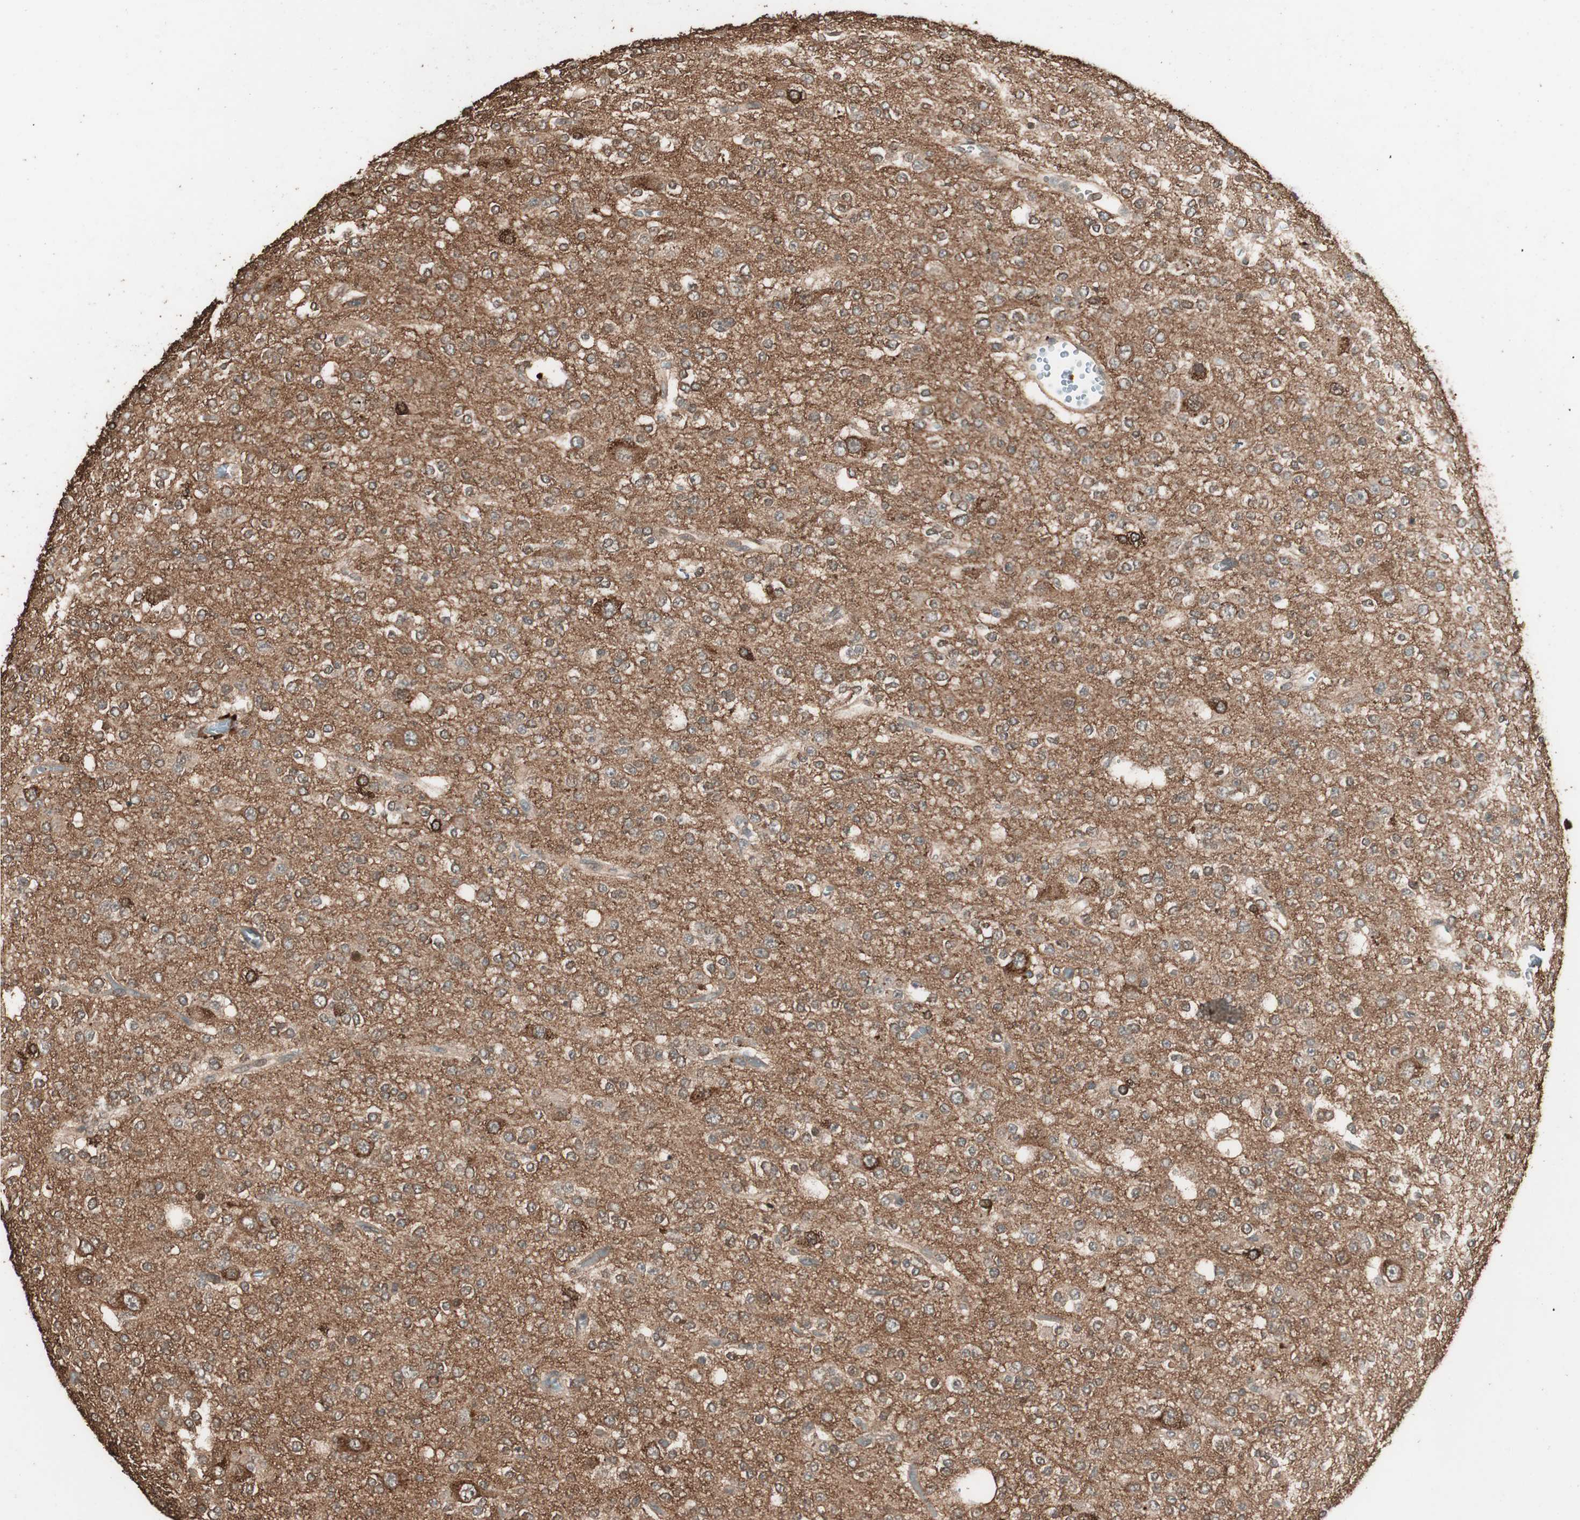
{"staining": {"intensity": "moderate", "quantity": ">75%", "location": "cytoplasmic/membranous"}, "tissue": "glioma", "cell_type": "Tumor cells", "image_type": "cancer", "snomed": [{"axis": "morphology", "description": "Glioma, malignant, Low grade"}, {"axis": "topography", "description": "Brain"}], "caption": "Human malignant glioma (low-grade) stained with a brown dye shows moderate cytoplasmic/membranous positive expression in approximately >75% of tumor cells.", "gene": "CCN4", "patient": {"sex": "male", "age": 38}}